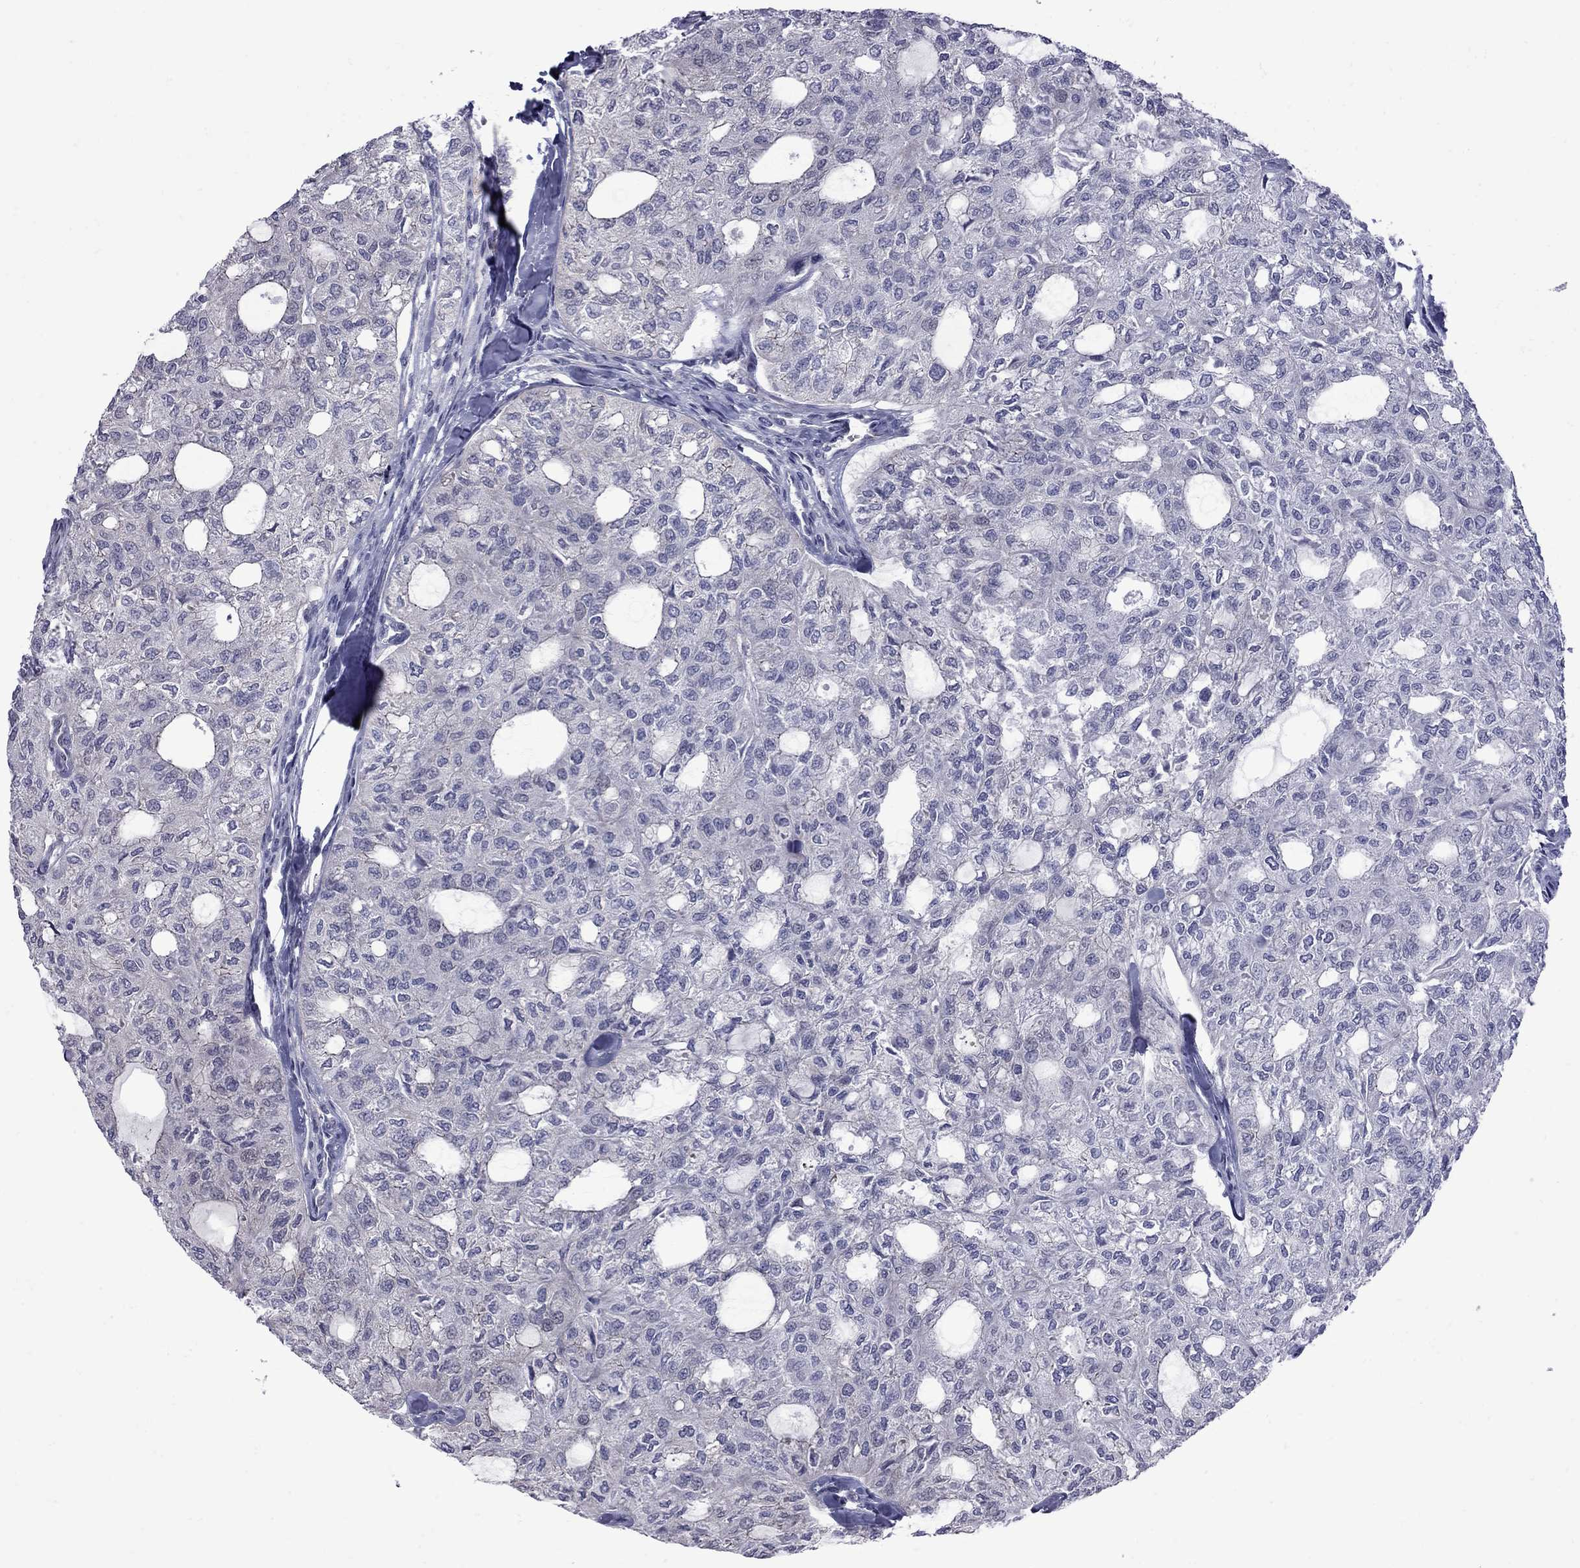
{"staining": {"intensity": "negative", "quantity": "none", "location": "none"}, "tissue": "thyroid cancer", "cell_type": "Tumor cells", "image_type": "cancer", "snomed": [{"axis": "morphology", "description": "Follicular adenoma carcinoma, NOS"}, {"axis": "topography", "description": "Thyroid gland"}], "caption": "Tumor cells show no significant protein expression in thyroid follicular adenoma carcinoma.", "gene": "NRARP", "patient": {"sex": "male", "age": 75}}